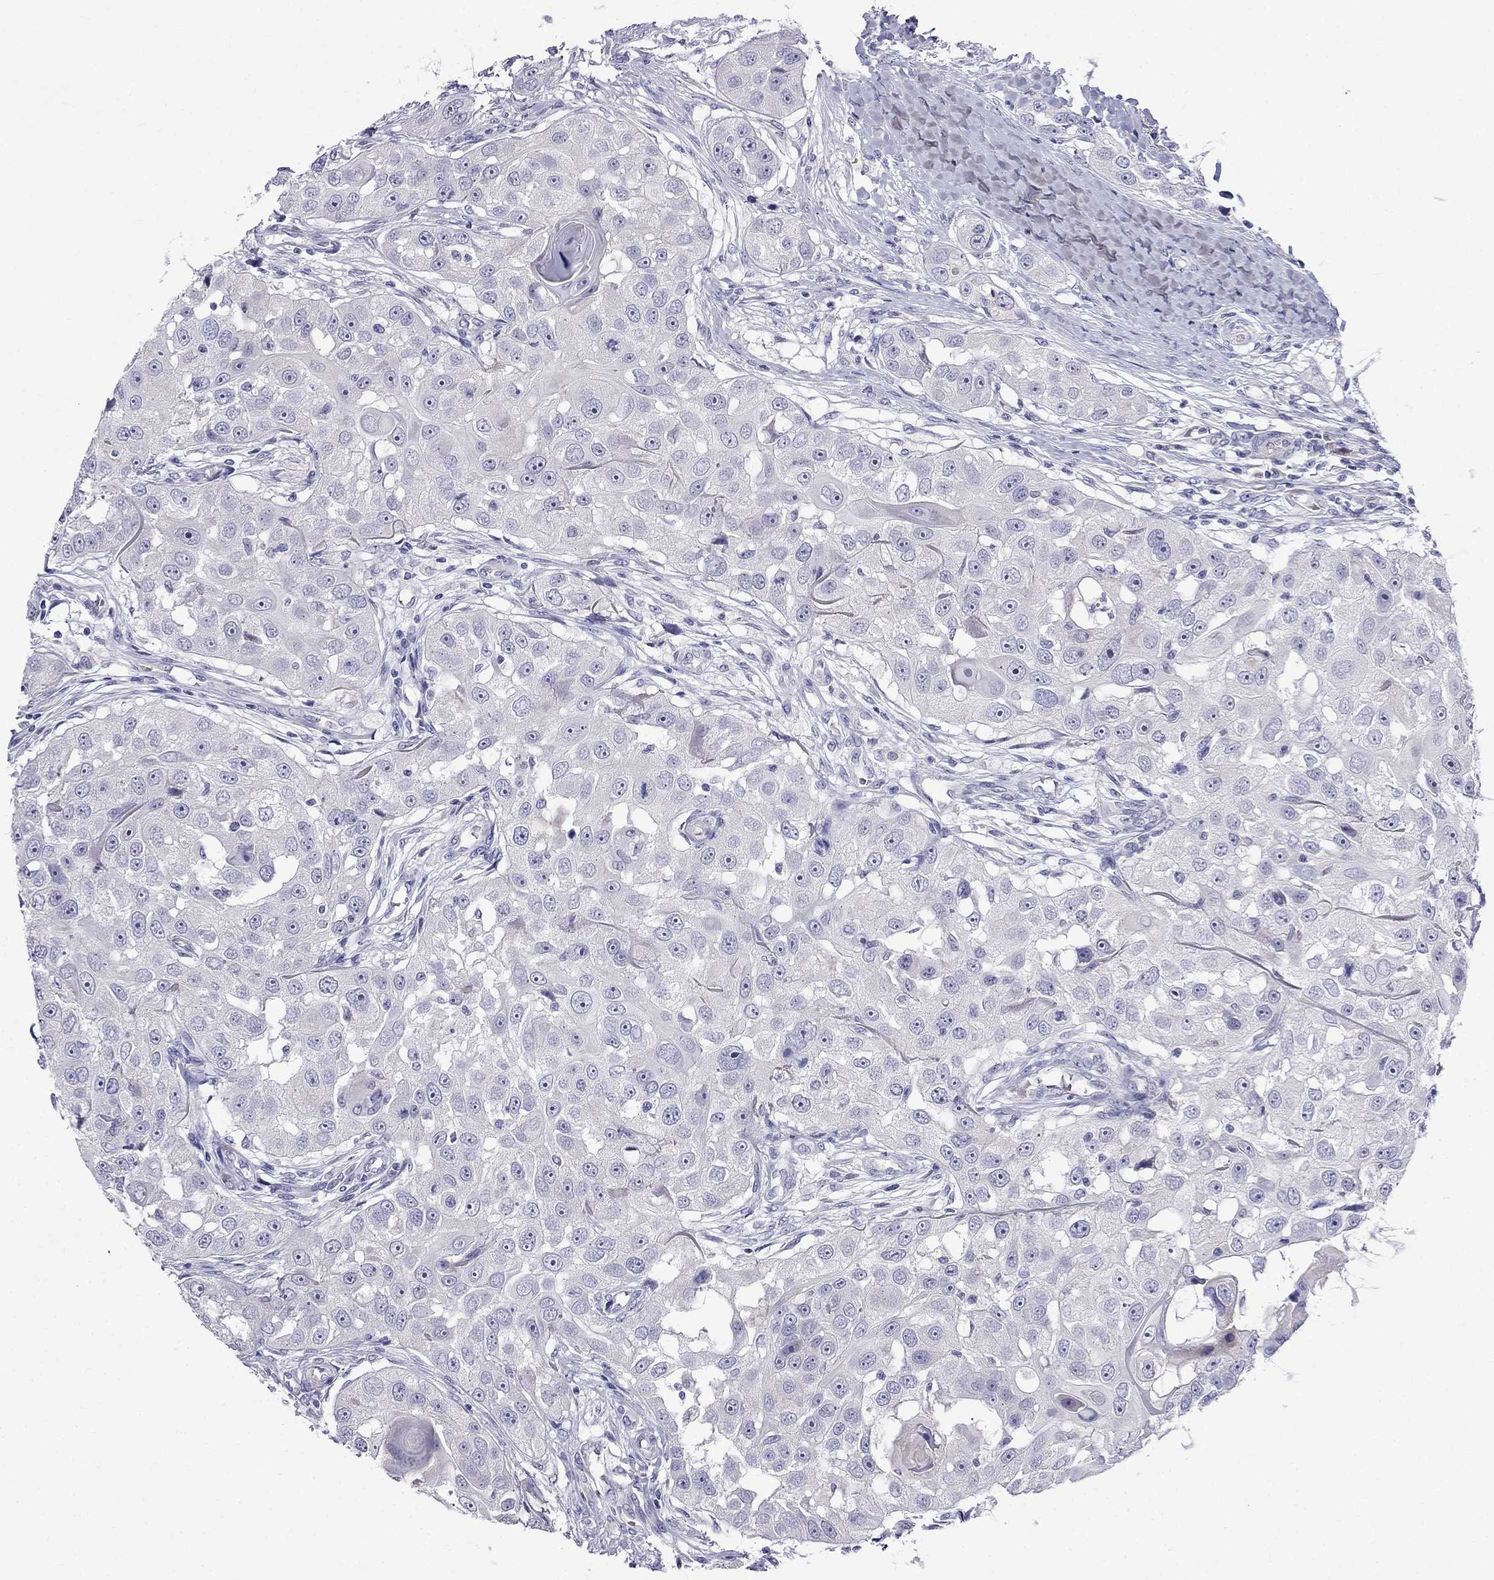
{"staining": {"intensity": "negative", "quantity": "none", "location": "none"}, "tissue": "head and neck cancer", "cell_type": "Tumor cells", "image_type": "cancer", "snomed": [{"axis": "morphology", "description": "Squamous cell carcinoma, NOS"}, {"axis": "topography", "description": "Head-Neck"}], "caption": "Histopathology image shows no protein positivity in tumor cells of head and neck cancer tissue.", "gene": "PATE1", "patient": {"sex": "male", "age": 51}}